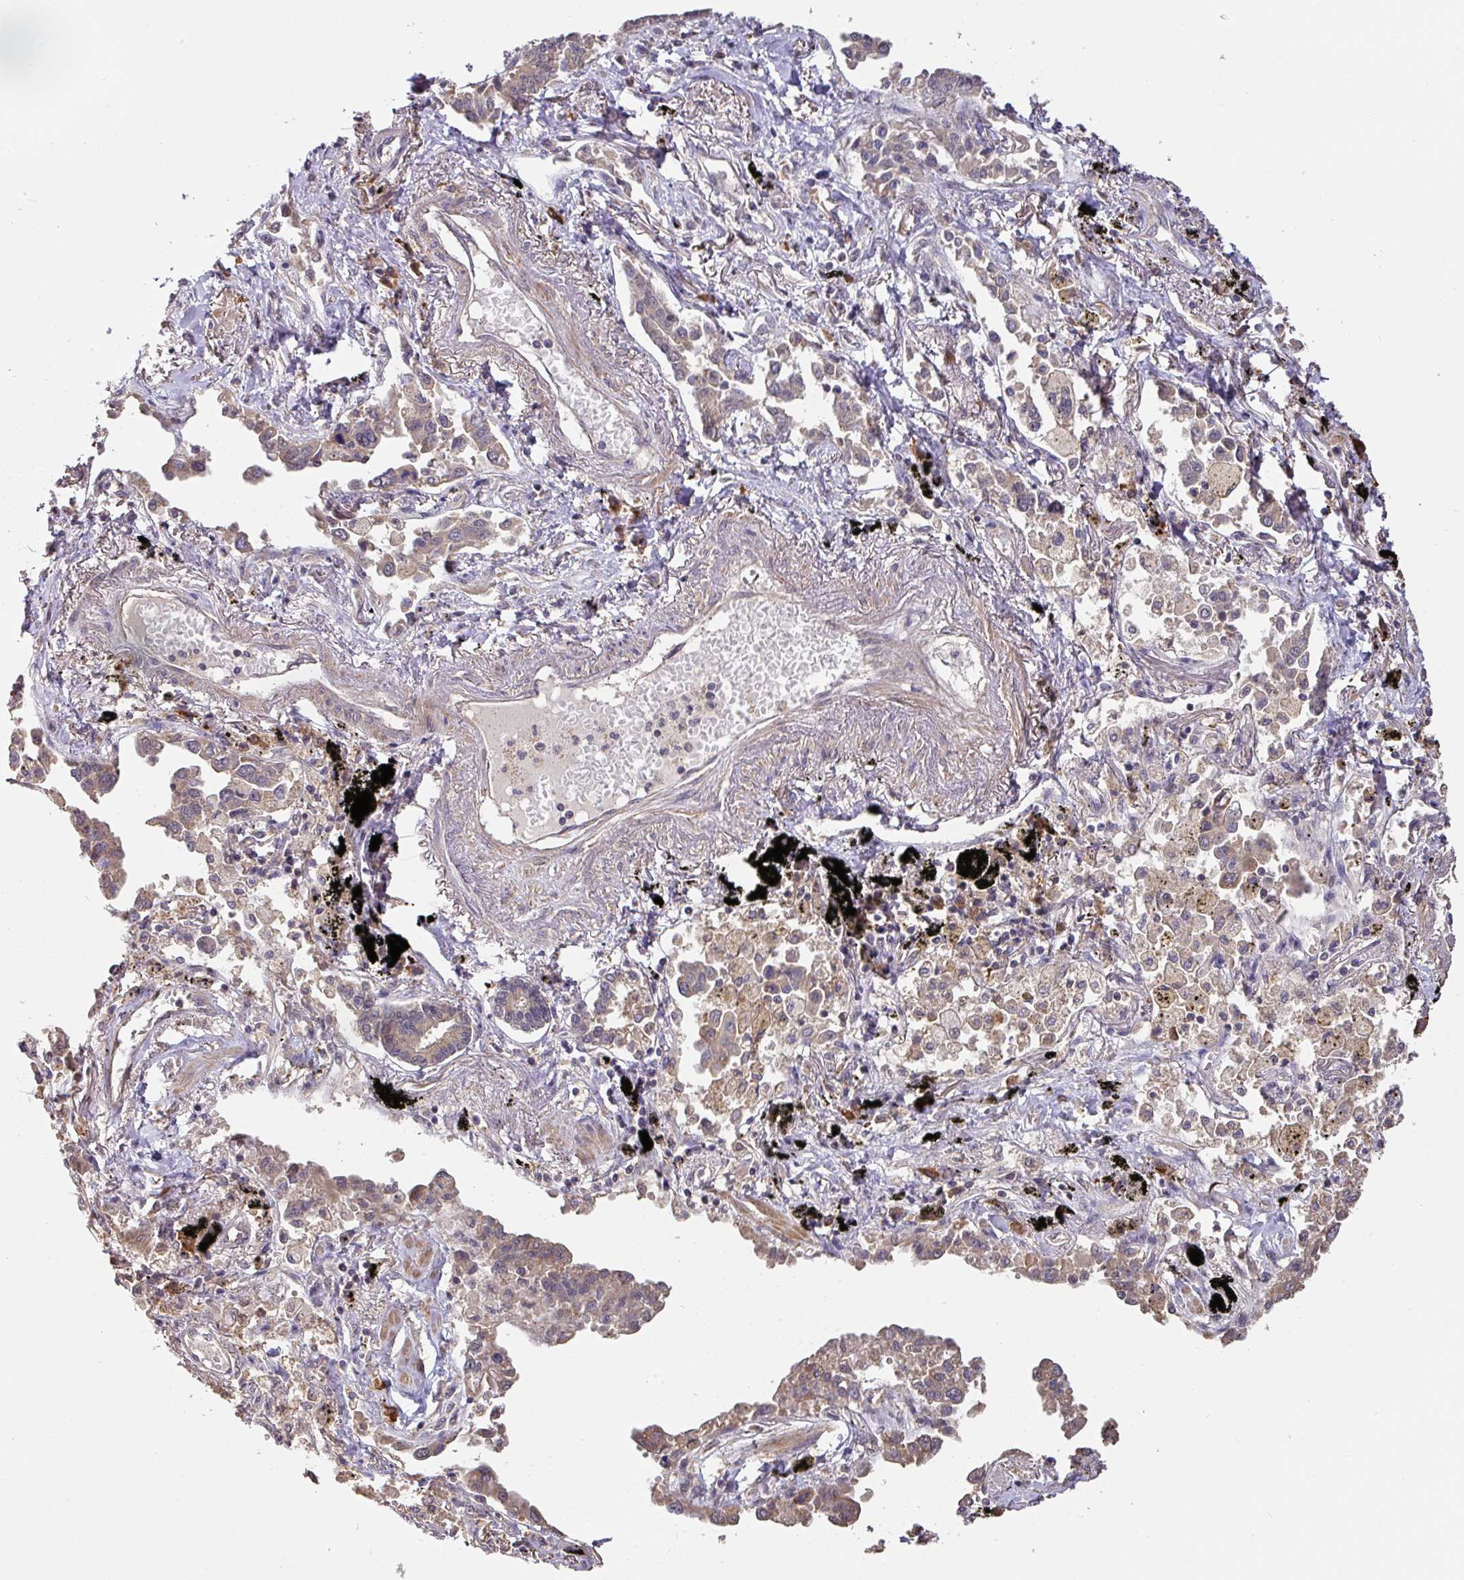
{"staining": {"intensity": "moderate", "quantity": "25%-75%", "location": "cytoplasmic/membranous"}, "tissue": "lung cancer", "cell_type": "Tumor cells", "image_type": "cancer", "snomed": [{"axis": "morphology", "description": "Adenocarcinoma, NOS"}, {"axis": "topography", "description": "Lung"}], "caption": "An immunohistochemistry micrograph of tumor tissue is shown. Protein staining in brown shows moderate cytoplasmic/membranous positivity in adenocarcinoma (lung) within tumor cells.", "gene": "ACVR2B", "patient": {"sex": "male", "age": 67}}